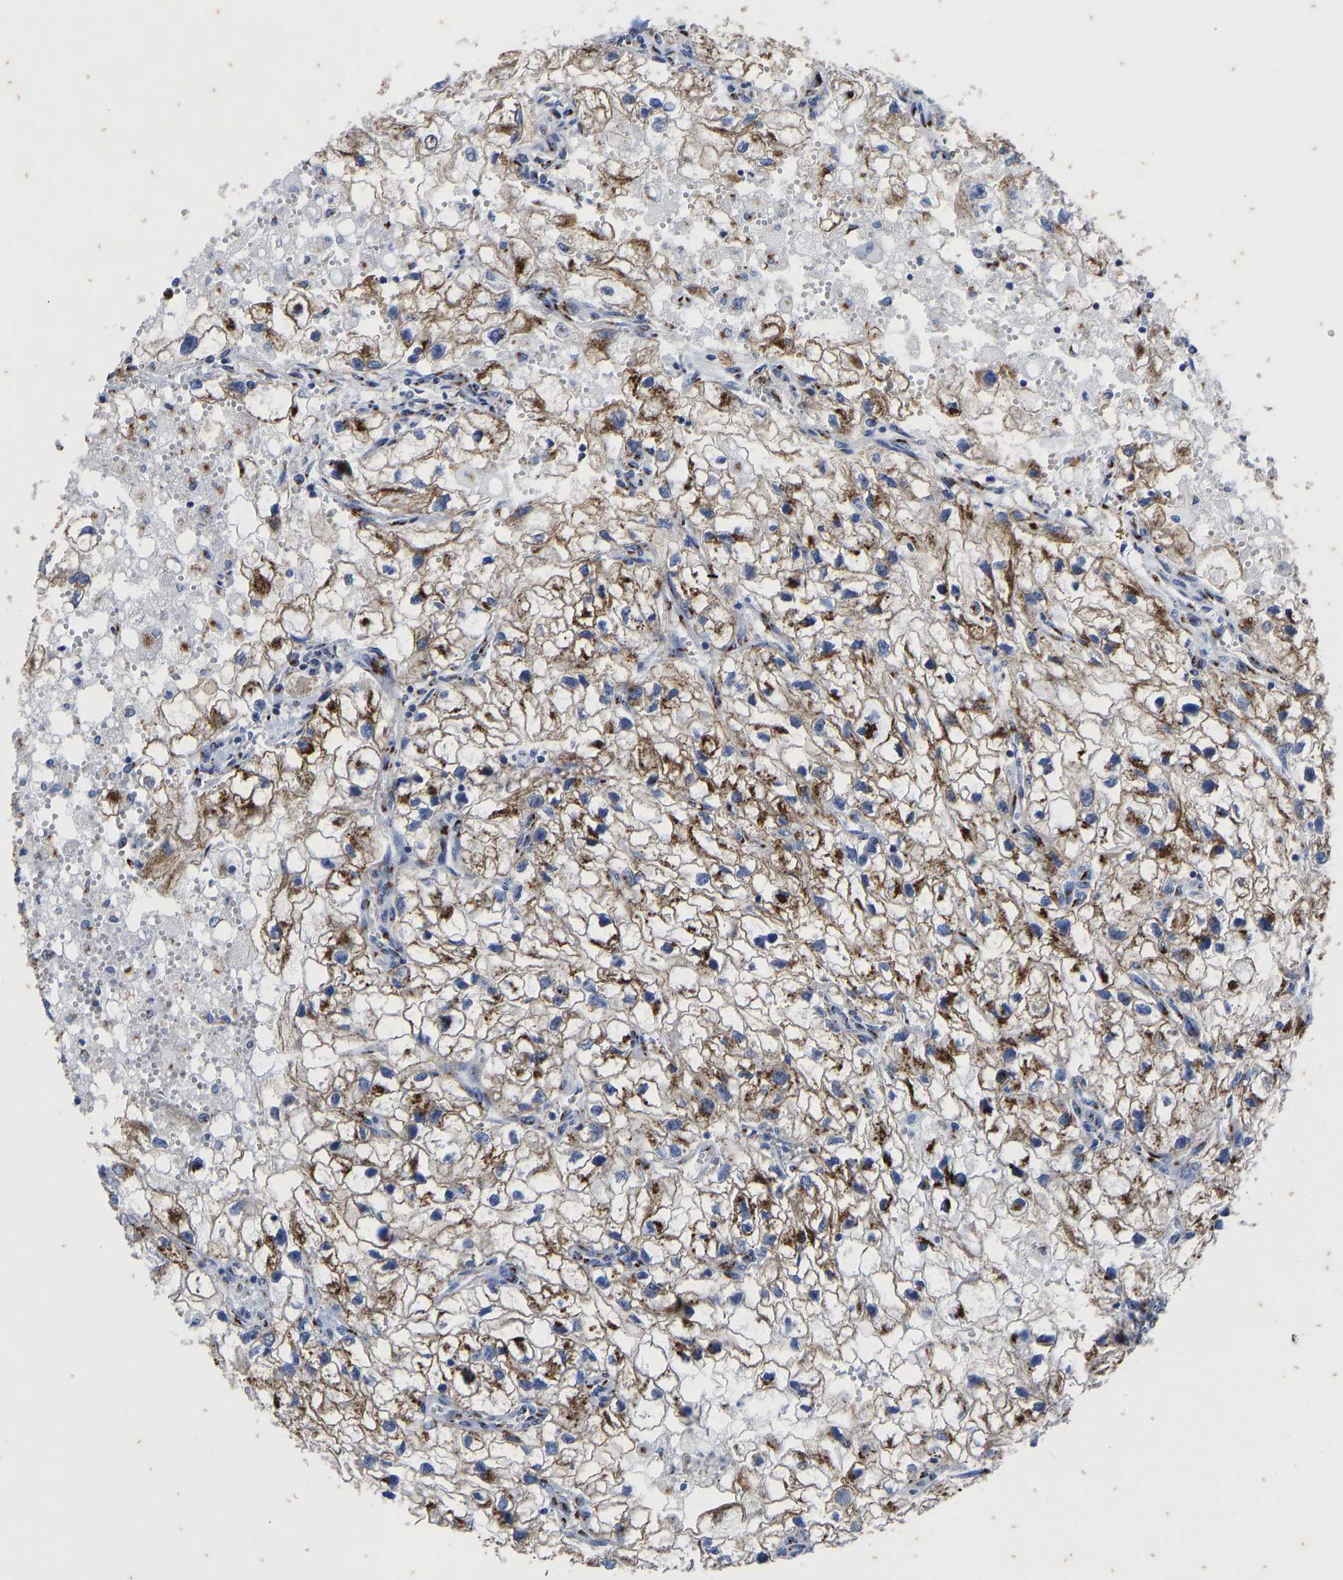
{"staining": {"intensity": "moderate", "quantity": ">75%", "location": "cytoplasmic/membranous"}, "tissue": "renal cancer", "cell_type": "Tumor cells", "image_type": "cancer", "snomed": [{"axis": "morphology", "description": "Adenocarcinoma, NOS"}, {"axis": "topography", "description": "Kidney"}], "caption": "Brown immunohistochemical staining in renal adenocarcinoma reveals moderate cytoplasmic/membranous expression in approximately >75% of tumor cells. Immunohistochemistry stains the protein of interest in brown and the nuclei are stained blue.", "gene": "TMEM87A", "patient": {"sex": "female", "age": 70}}